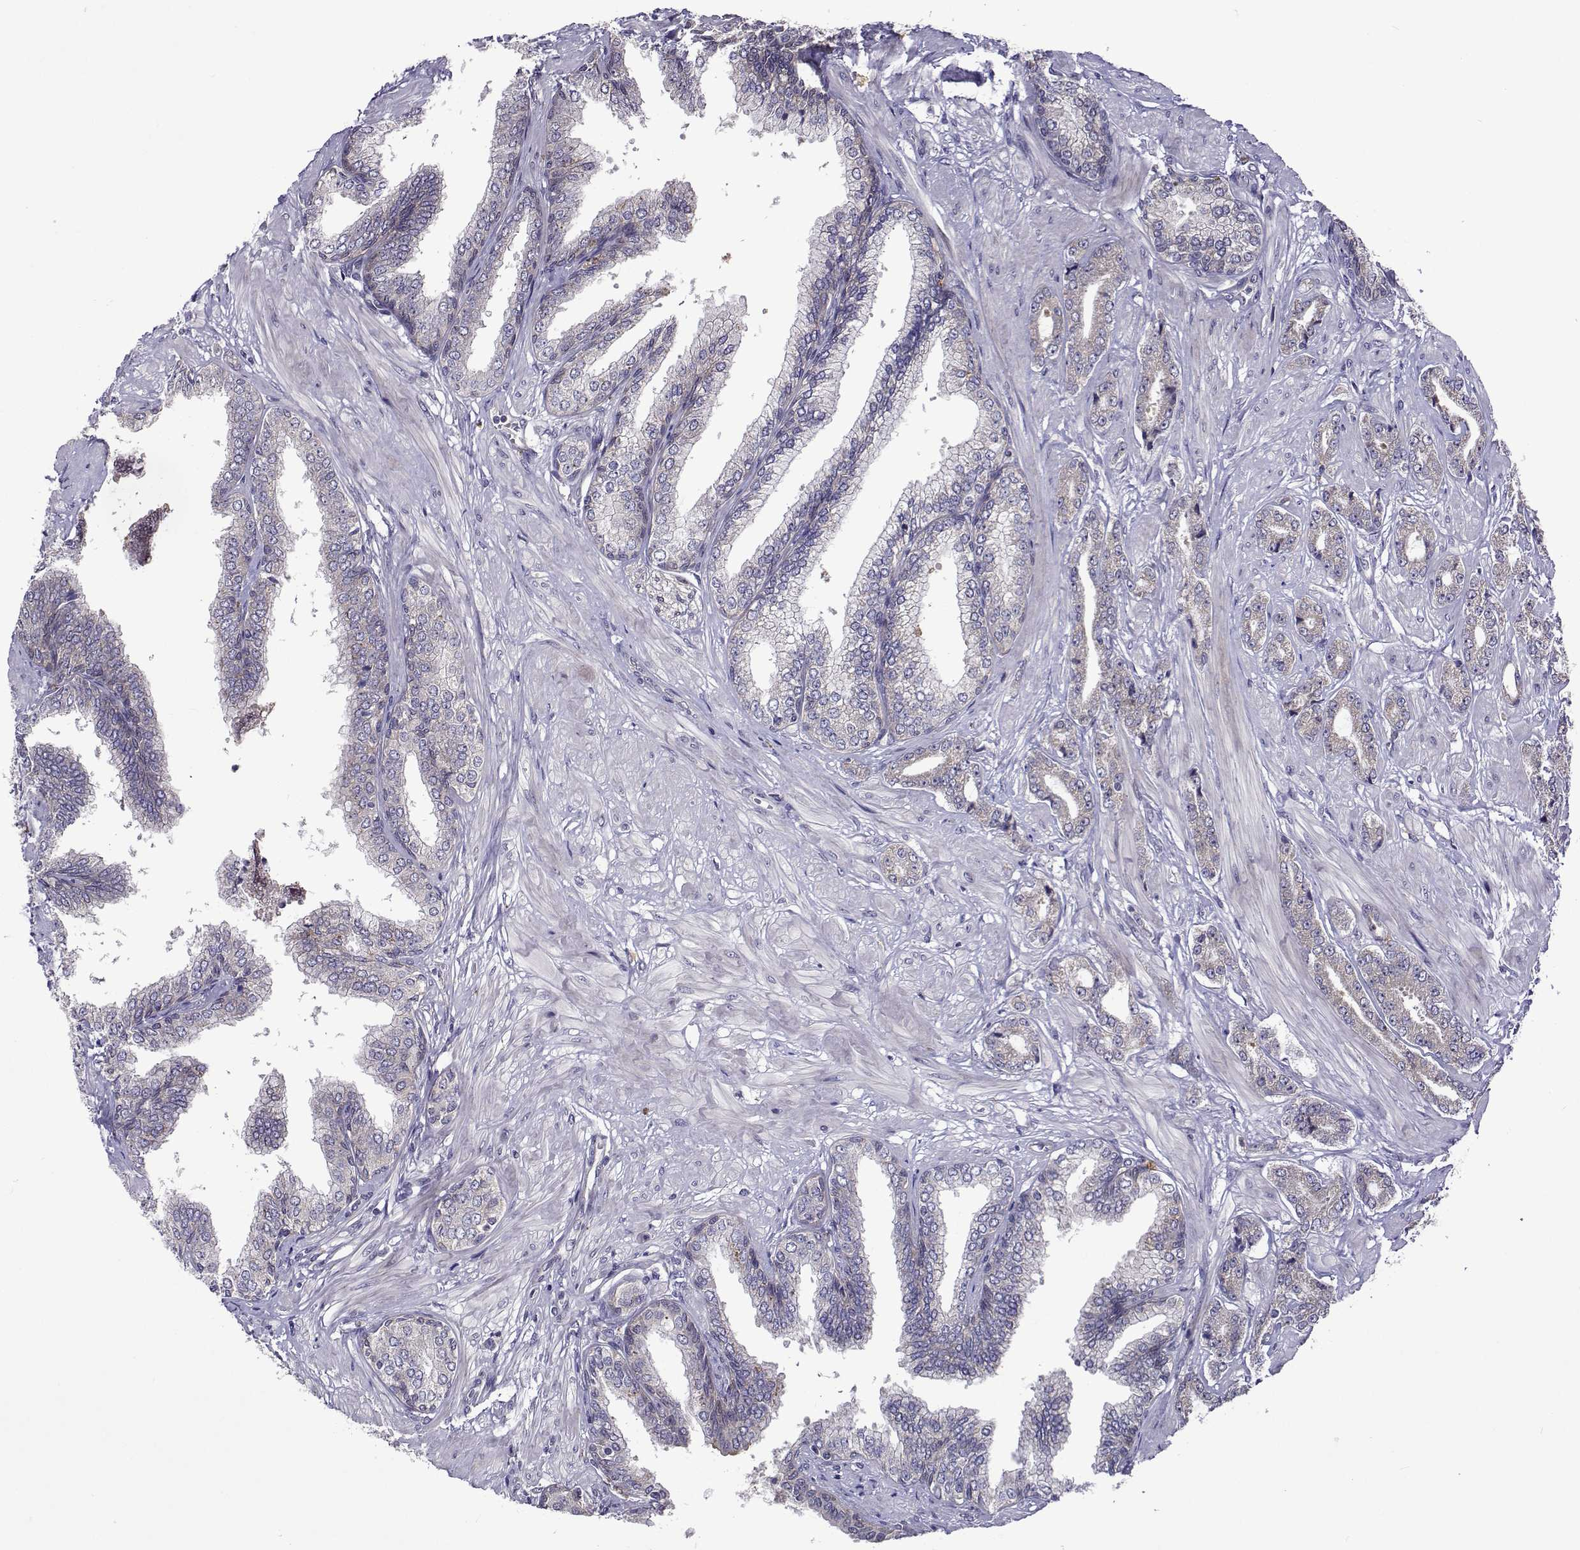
{"staining": {"intensity": "negative", "quantity": "none", "location": "none"}, "tissue": "prostate cancer", "cell_type": "Tumor cells", "image_type": "cancer", "snomed": [{"axis": "morphology", "description": "Adenocarcinoma, Low grade"}, {"axis": "topography", "description": "Prostate"}], "caption": "IHC histopathology image of neoplastic tissue: low-grade adenocarcinoma (prostate) stained with DAB (3,3'-diaminobenzidine) shows no significant protein staining in tumor cells.", "gene": "TARBP2", "patient": {"sex": "male", "age": 55}}